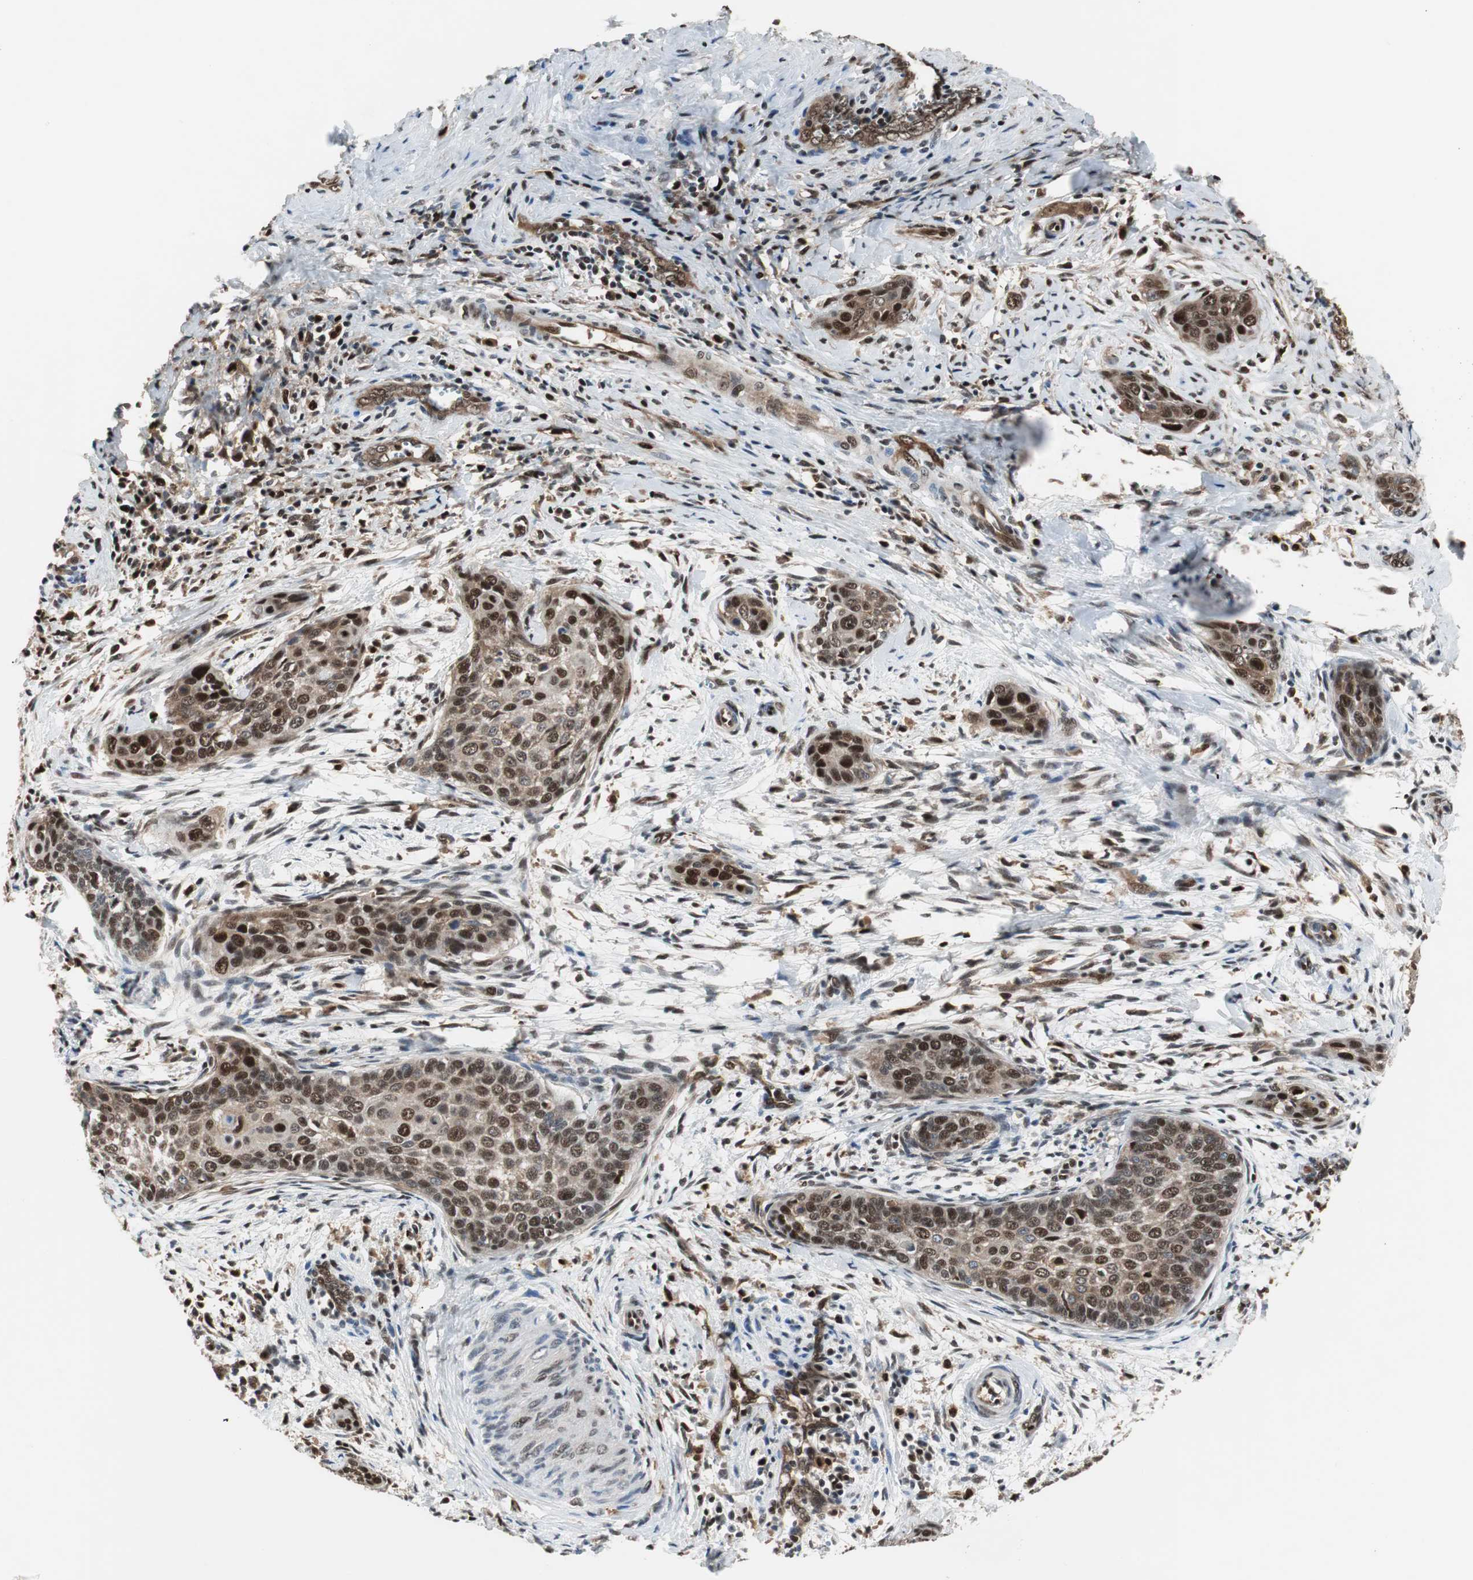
{"staining": {"intensity": "strong", "quantity": ">75%", "location": "cytoplasmic/membranous,nuclear"}, "tissue": "cervical cancer", "cell_type": "Tumor cells", "image_type": "cancer", "snomed": [{"axis": "morphology", "description": "Squamous cell carcinoma, NOS"}, {"axis": "topography", "description": "Cervix"}], "caption": "The immunohistochemical stain highlights strong cytoplasmic/membranous and nuclear staining in tumor cells of squamous cell carcinoma (cervical) tissue.", "gene": "ACLY", "patient": {"sex": "female", "age": 33}}